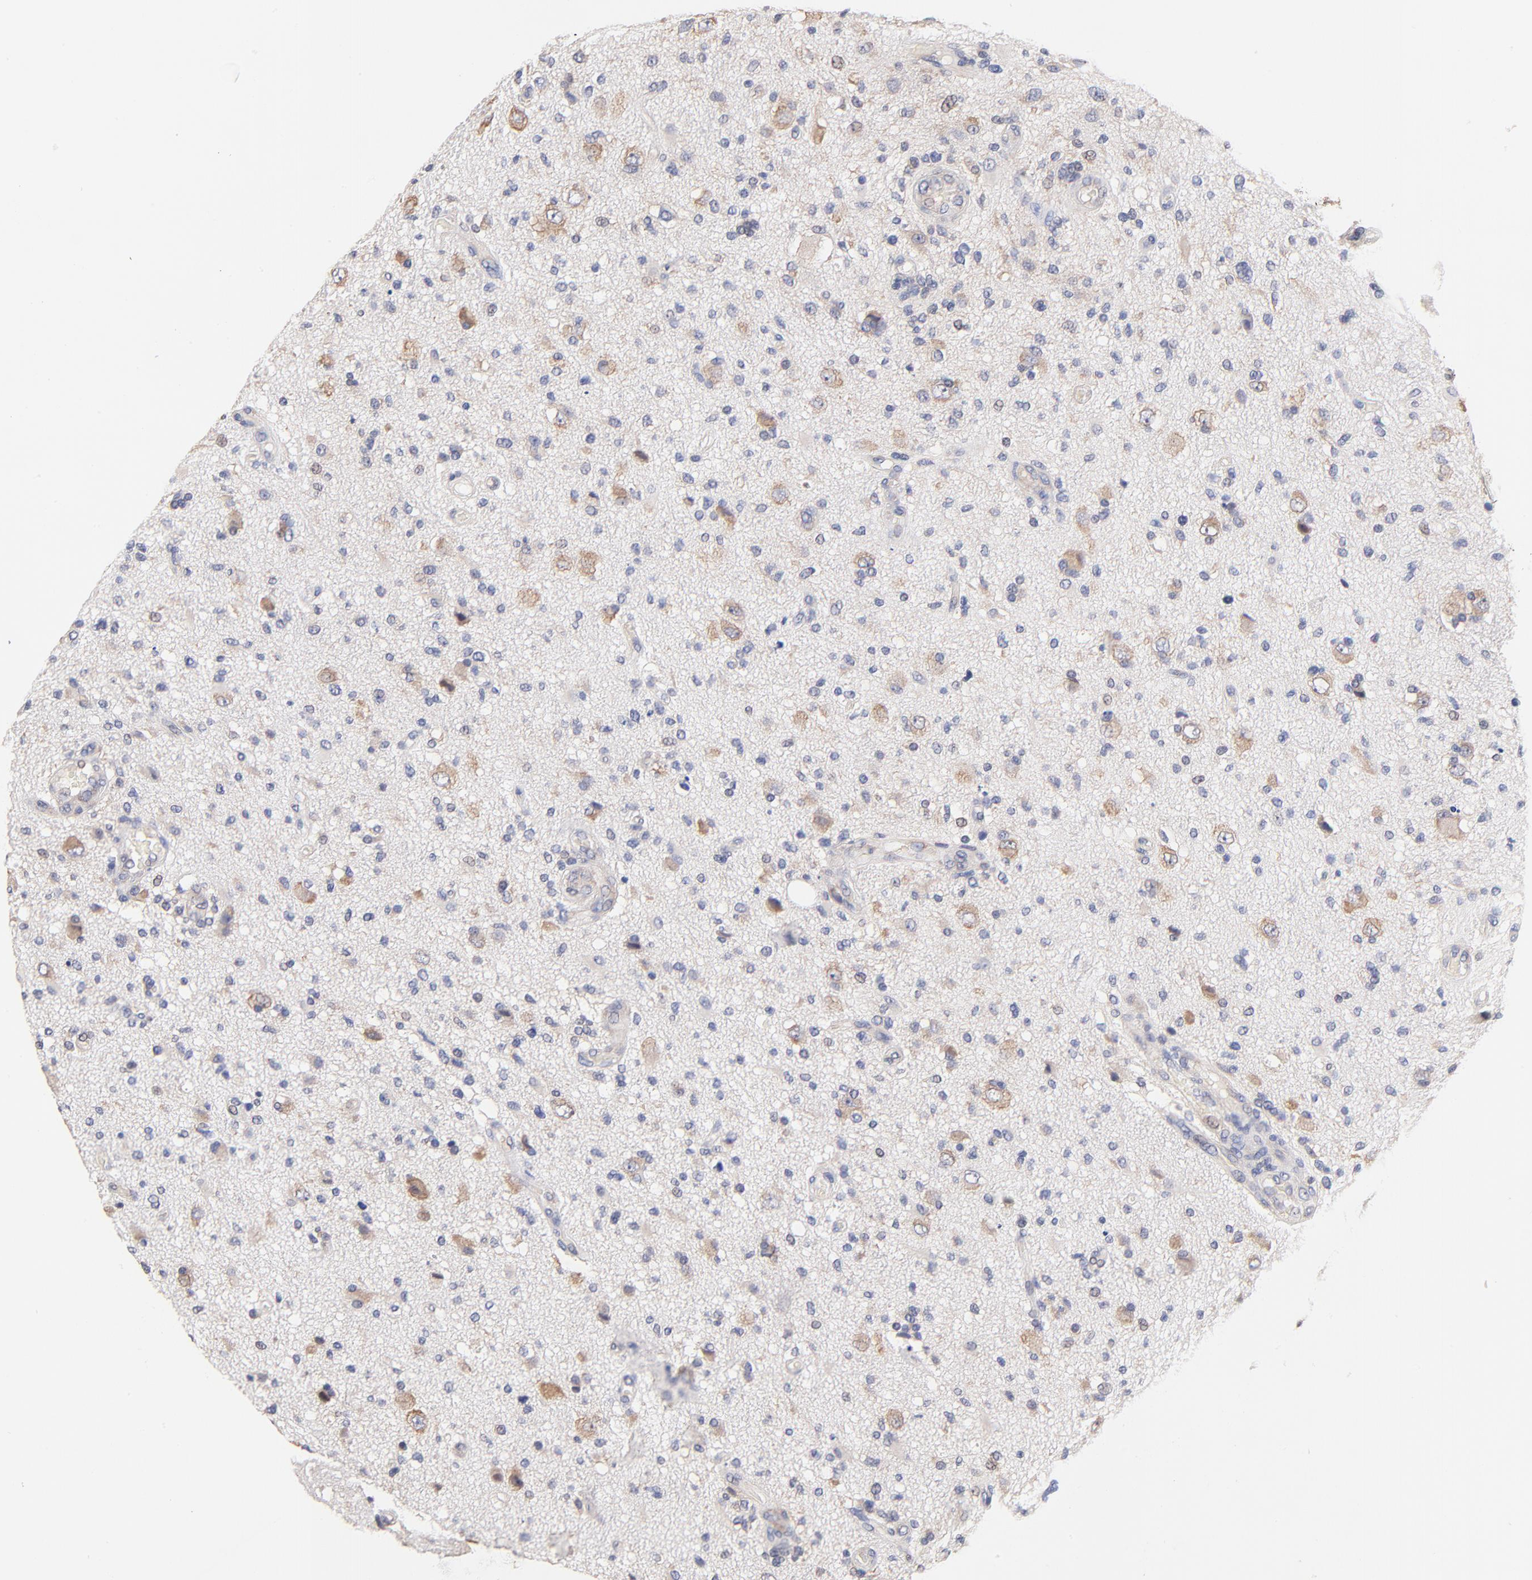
{"staining": {"intensity": "weak", "quantity": "25%-75%", "location": "cytoplasmic/membranous"}, "tissue": "glioma", "cell_type": "Tumor cells", "image_type": "cancer", "snomed": [{"axis": "morphology", "description": "Normal tissue, NOS"}, {"axis": "morphology", "description": "Glioma, malignant, High grade"}, {"axis": "topography", "description": "Cerebral cortex"}], "caption": "A histopathology image of human glioma stained for a protein exhibits weak cytoplasmic/membranous brown staining in tumor cells.", "gene": "PTK7", "patient": {"sex": "male", "age": 75}}